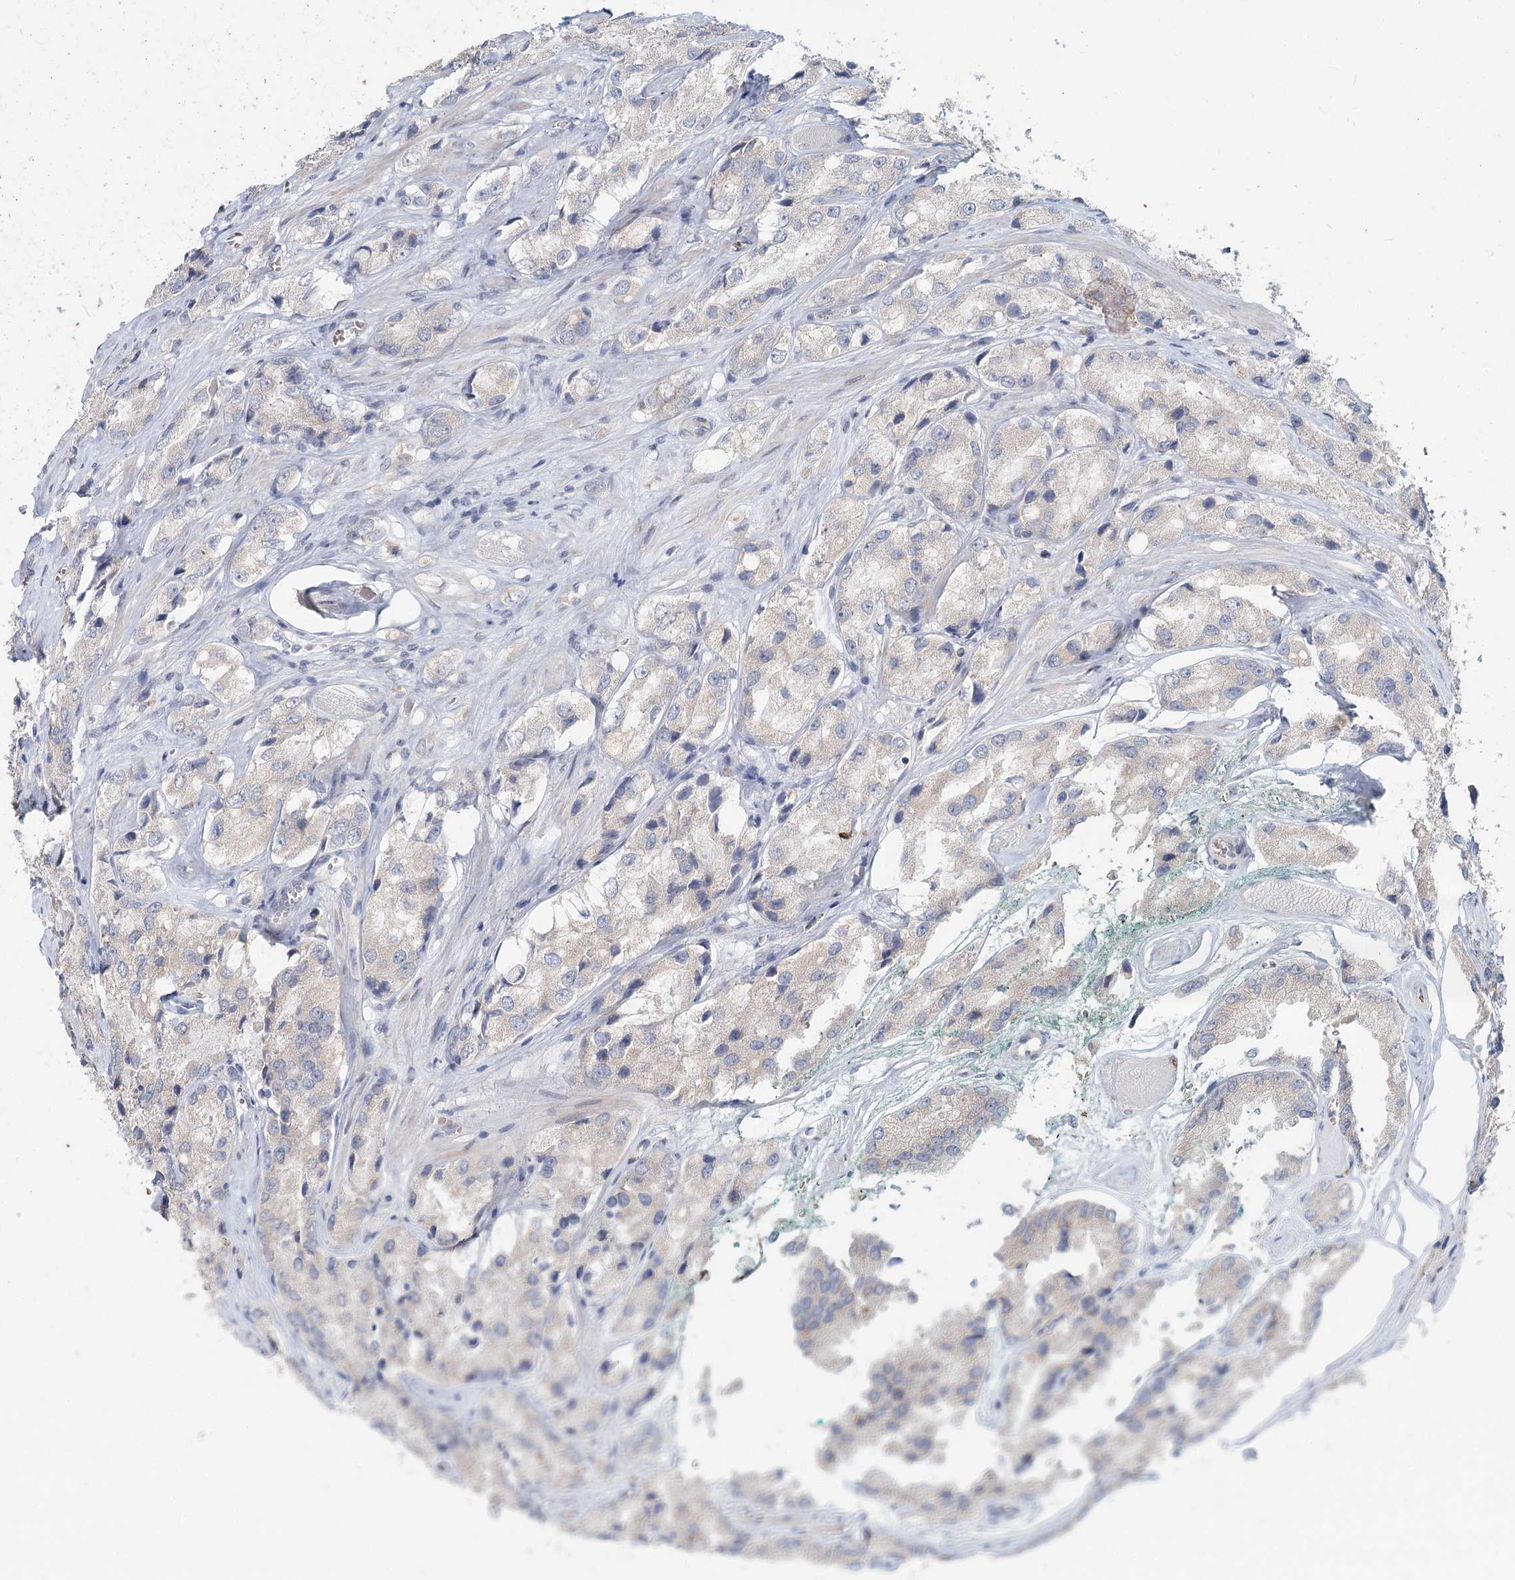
{"staining": {"intensity": "negative", "quantity": "none", "location": "none"}, "tissue": "prostate cancer", "cell_type": "Tumor cells", "image_type": "cancer", "snomed": [{"axis": "morphology", "description": "Adenocarcinoma, High grade"}, {"axis": "topography", "description": "Prostate"}], "caption": "DAB immunohistochemical staining of prostate cancer (high-grade adenocarcinoma) demonstrates no significant staining in tumor cells.", "gene": "FBXO7", "patient": {"sex": "male", "age": 66}}